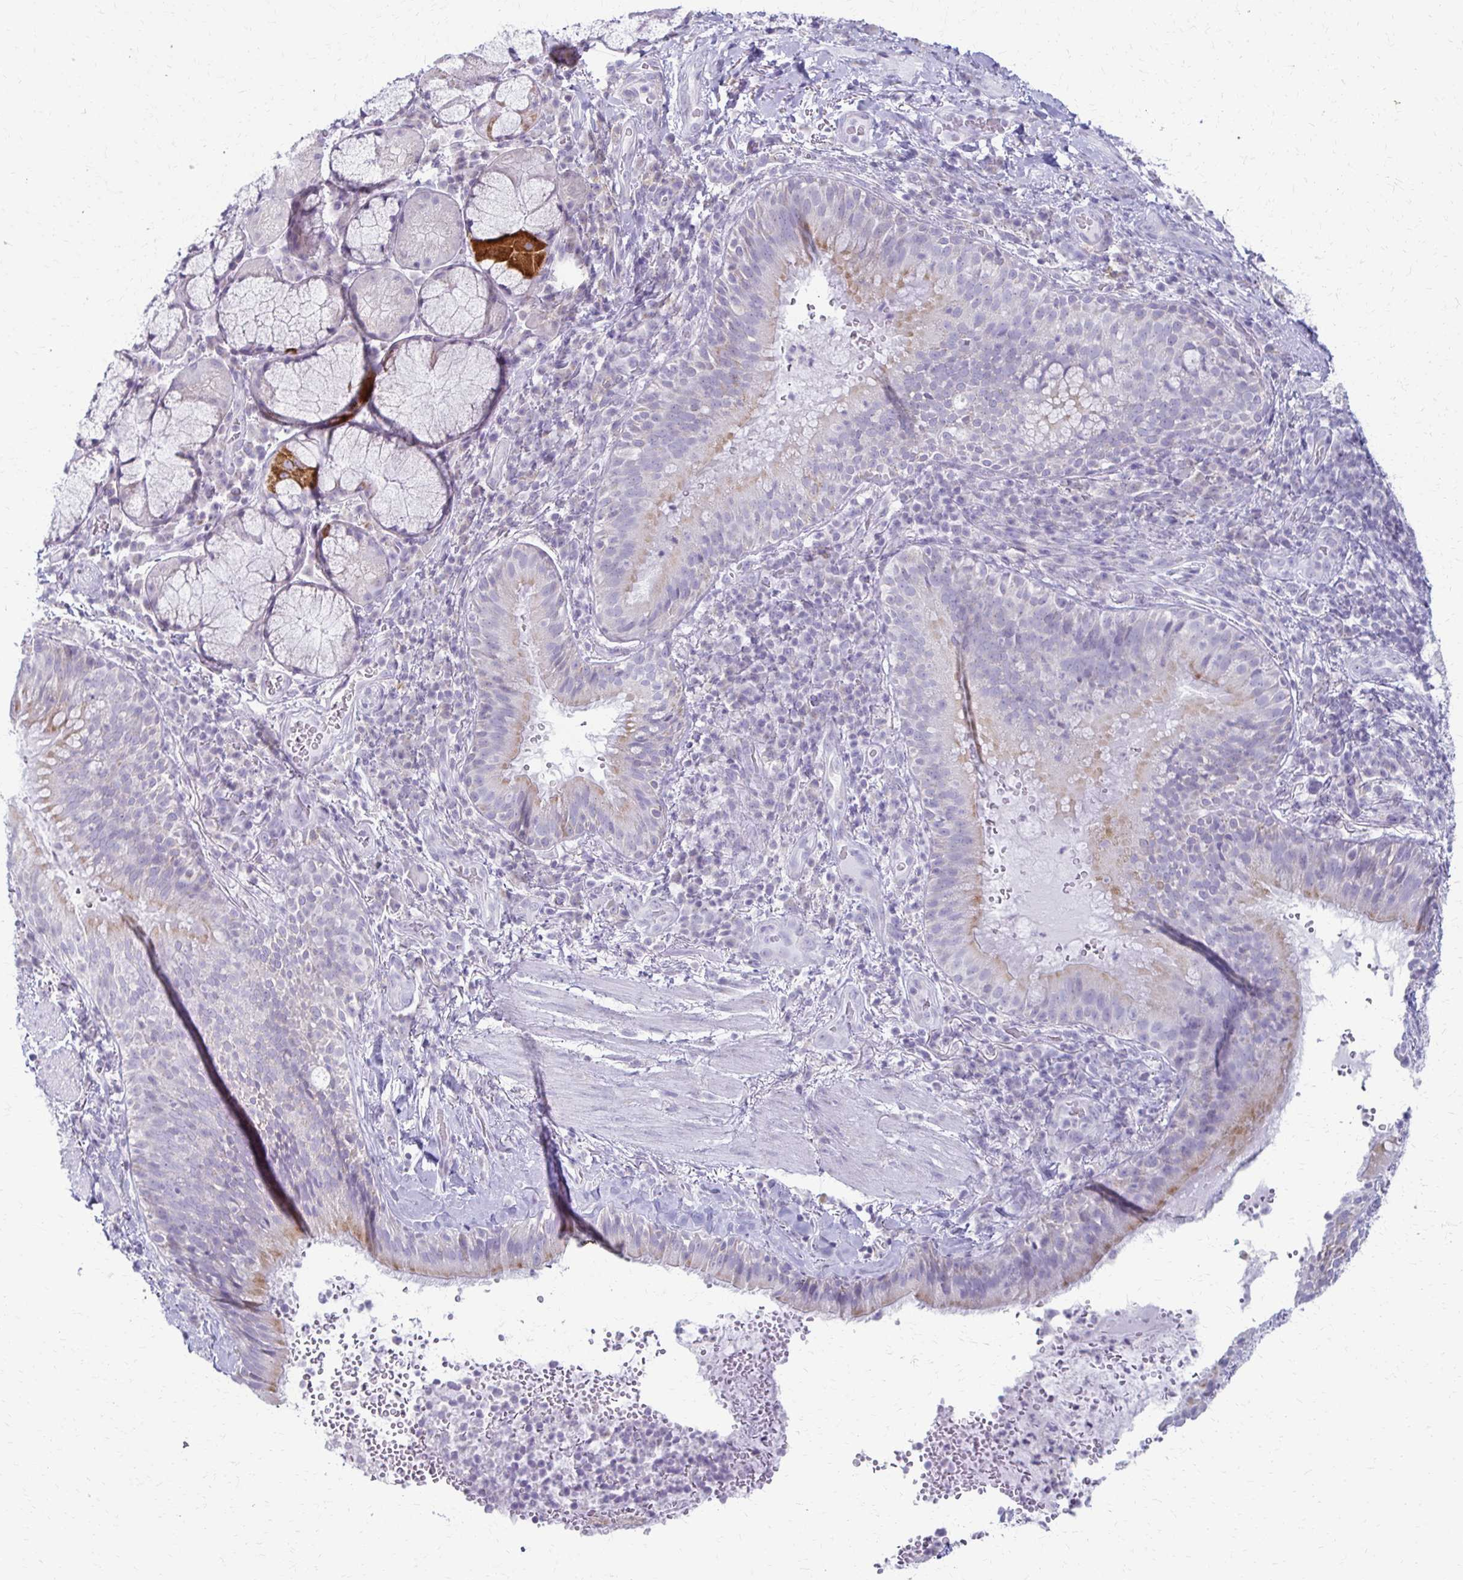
{"staining": {"intensity": "moderate", "quantity": "<25%", "location": "cytoplasmic/membranous"}, "tissue": "bronchus", "cell_type": "Respiratory epithelial cells", "image_type": "normal", "snomed": [{"axis": "morphology", "description": "Normal tissue, NOS"}, {"axis": "topography", "description": "Lymph node"}, {"axis": "topography", "description": "Bronchus"}], "caption": "A histopathology image of human bronchus stained for a protein reveals moderate cytoplasmic/membranous brown staining in respiratory epithelial cells. Using DAB (brown) and hematoxylin (blue) stains, captured at high magnification using brightfield microscopy.", "gene": "FCGR2A", "patient": {"sex": "male", "age": 56}}